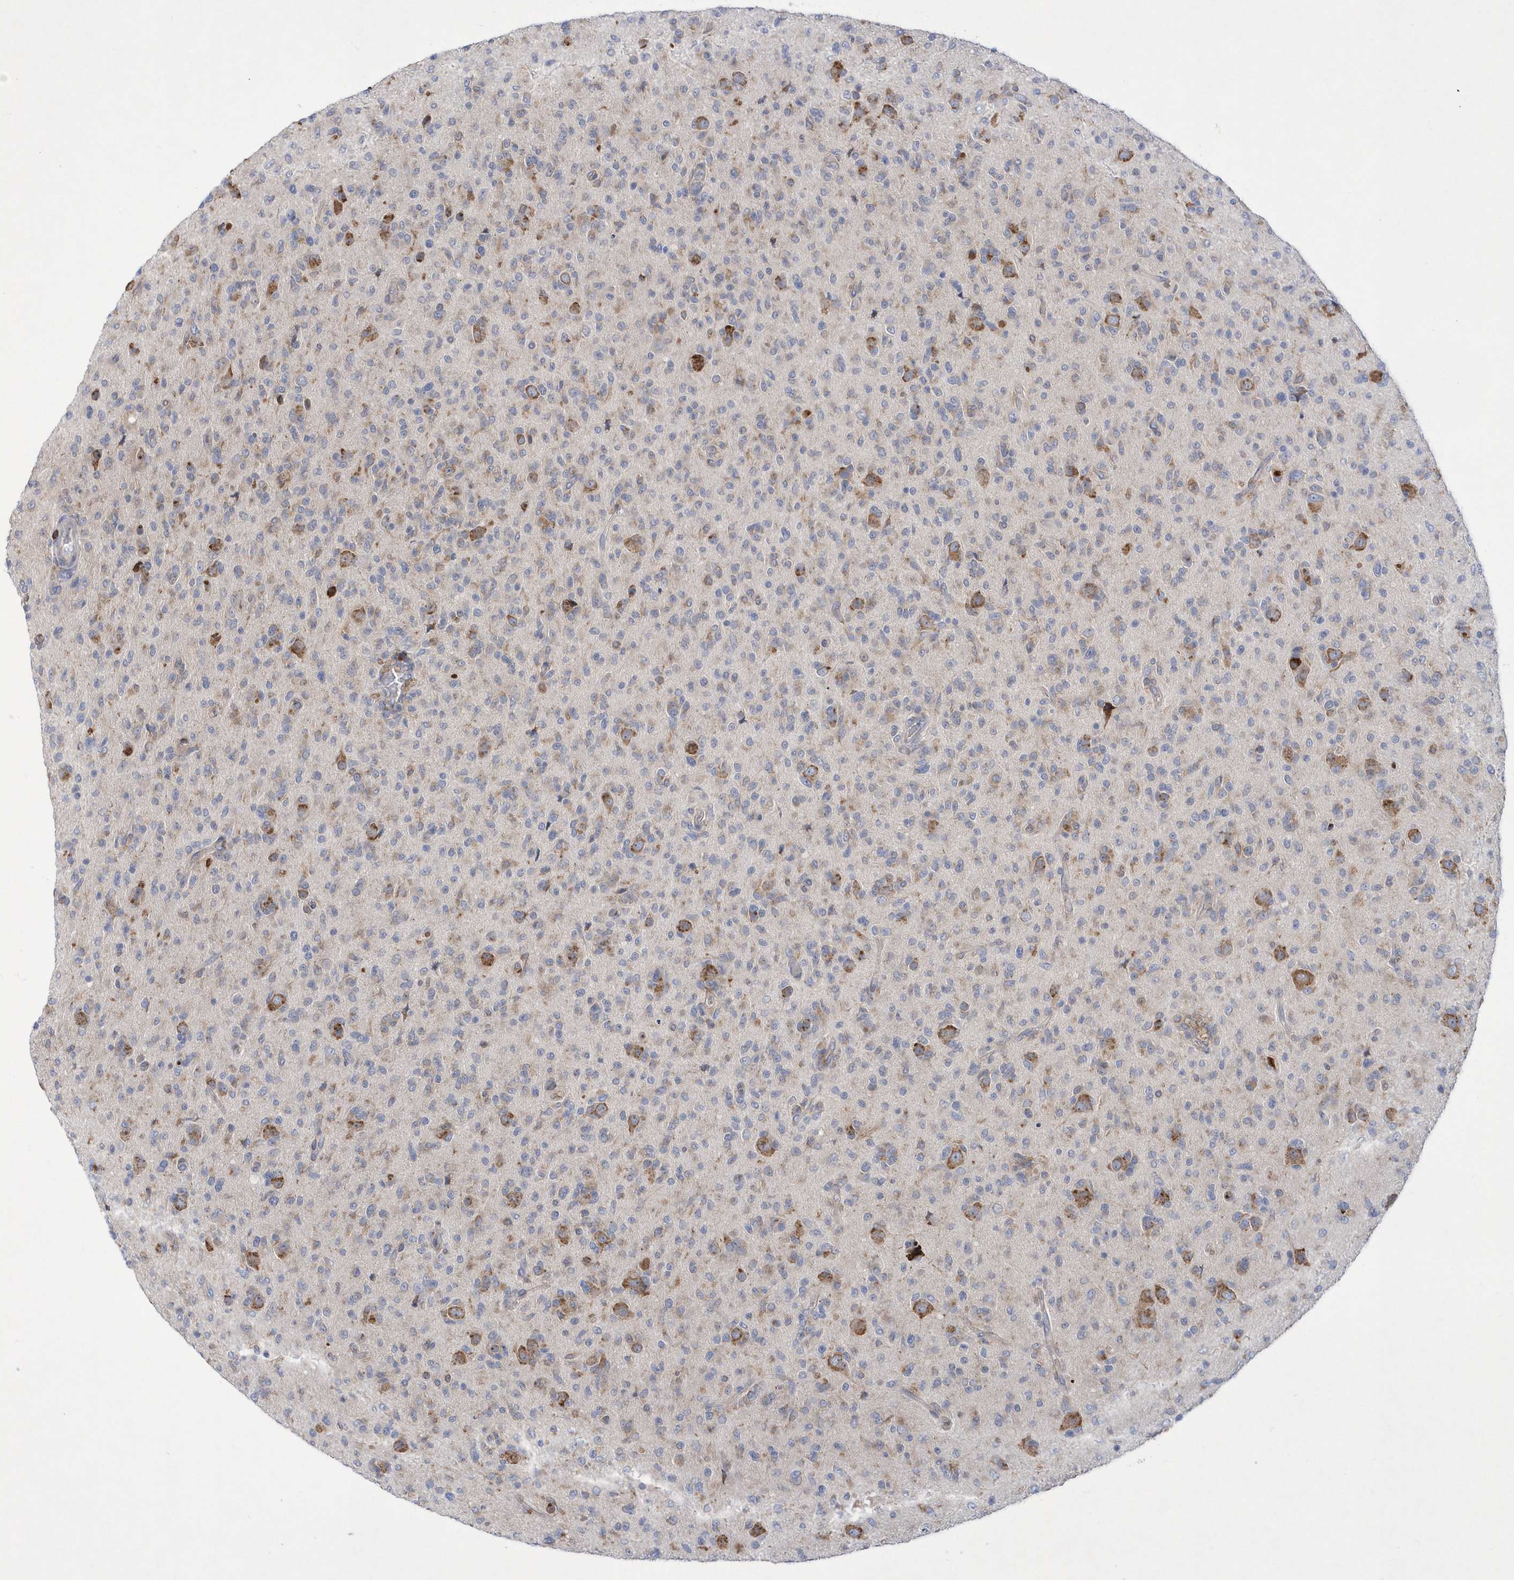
{"staining": {"intensity": "negative", "quantity": "none", "location": "none"}, "tissue": "glioma", "cell_type": "Tumor cells", "image_type": "cancer", "snomed": [{"axis": "morphology", "description": "Glioma, malignant, High grade"}, {"axis": "topography", "description": "Brain"}], "caption": "High magnification brightfield microscopy of high-grade glioma (malignant) stained with DAB (3,3'-diaminobenzidine) (brown) and counterstained with hematoxylin (blue): tumor cells show no significant expression.", "gene": "MED31", "patient": {"sex": "female", "age": 57}}